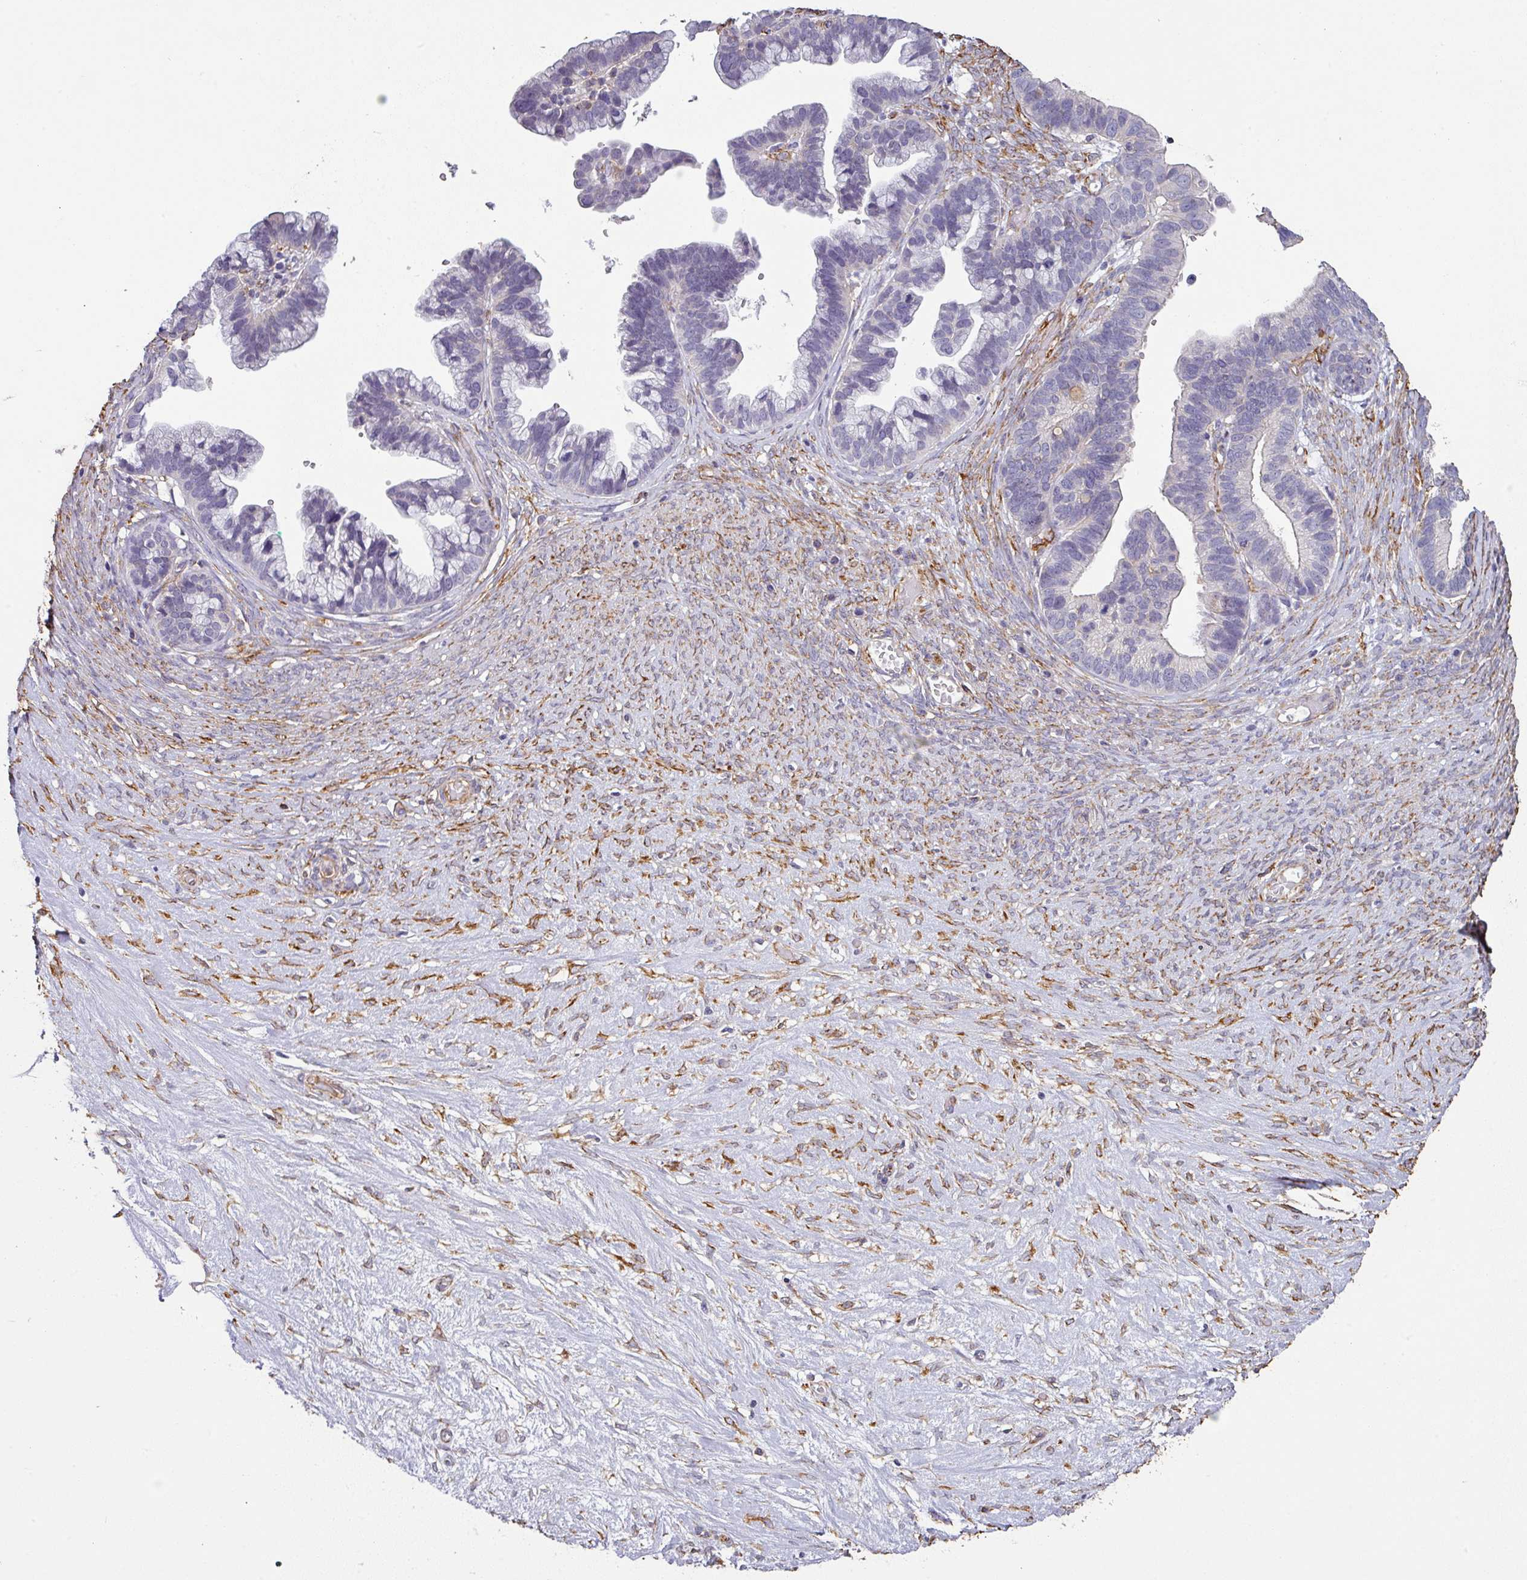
{"staining": {"intensity": "negative", "quantity": "none", "location": "none"}, "tissue": "ovarian cancer", "cell_type": "Tumor cells", "image_type": "cancer", "snomed": [{"axis": "morphology", "description": "Cystadenocarcinoma, serous, NOS"}, {"axis": "topography", "description": "Ovary"}], "caption": "The image exhibits no staining of tumor cells in ovarian cancer. (Stains: DAB (3,3'-diaminobenzidine) immunohistochemistry (IHC) with hematoxylin counter stain, Microscopy: brightfield microscopy at high magnification).", "gene": "ZNF280C", "patient": {"sex": "female", "age": 56}}